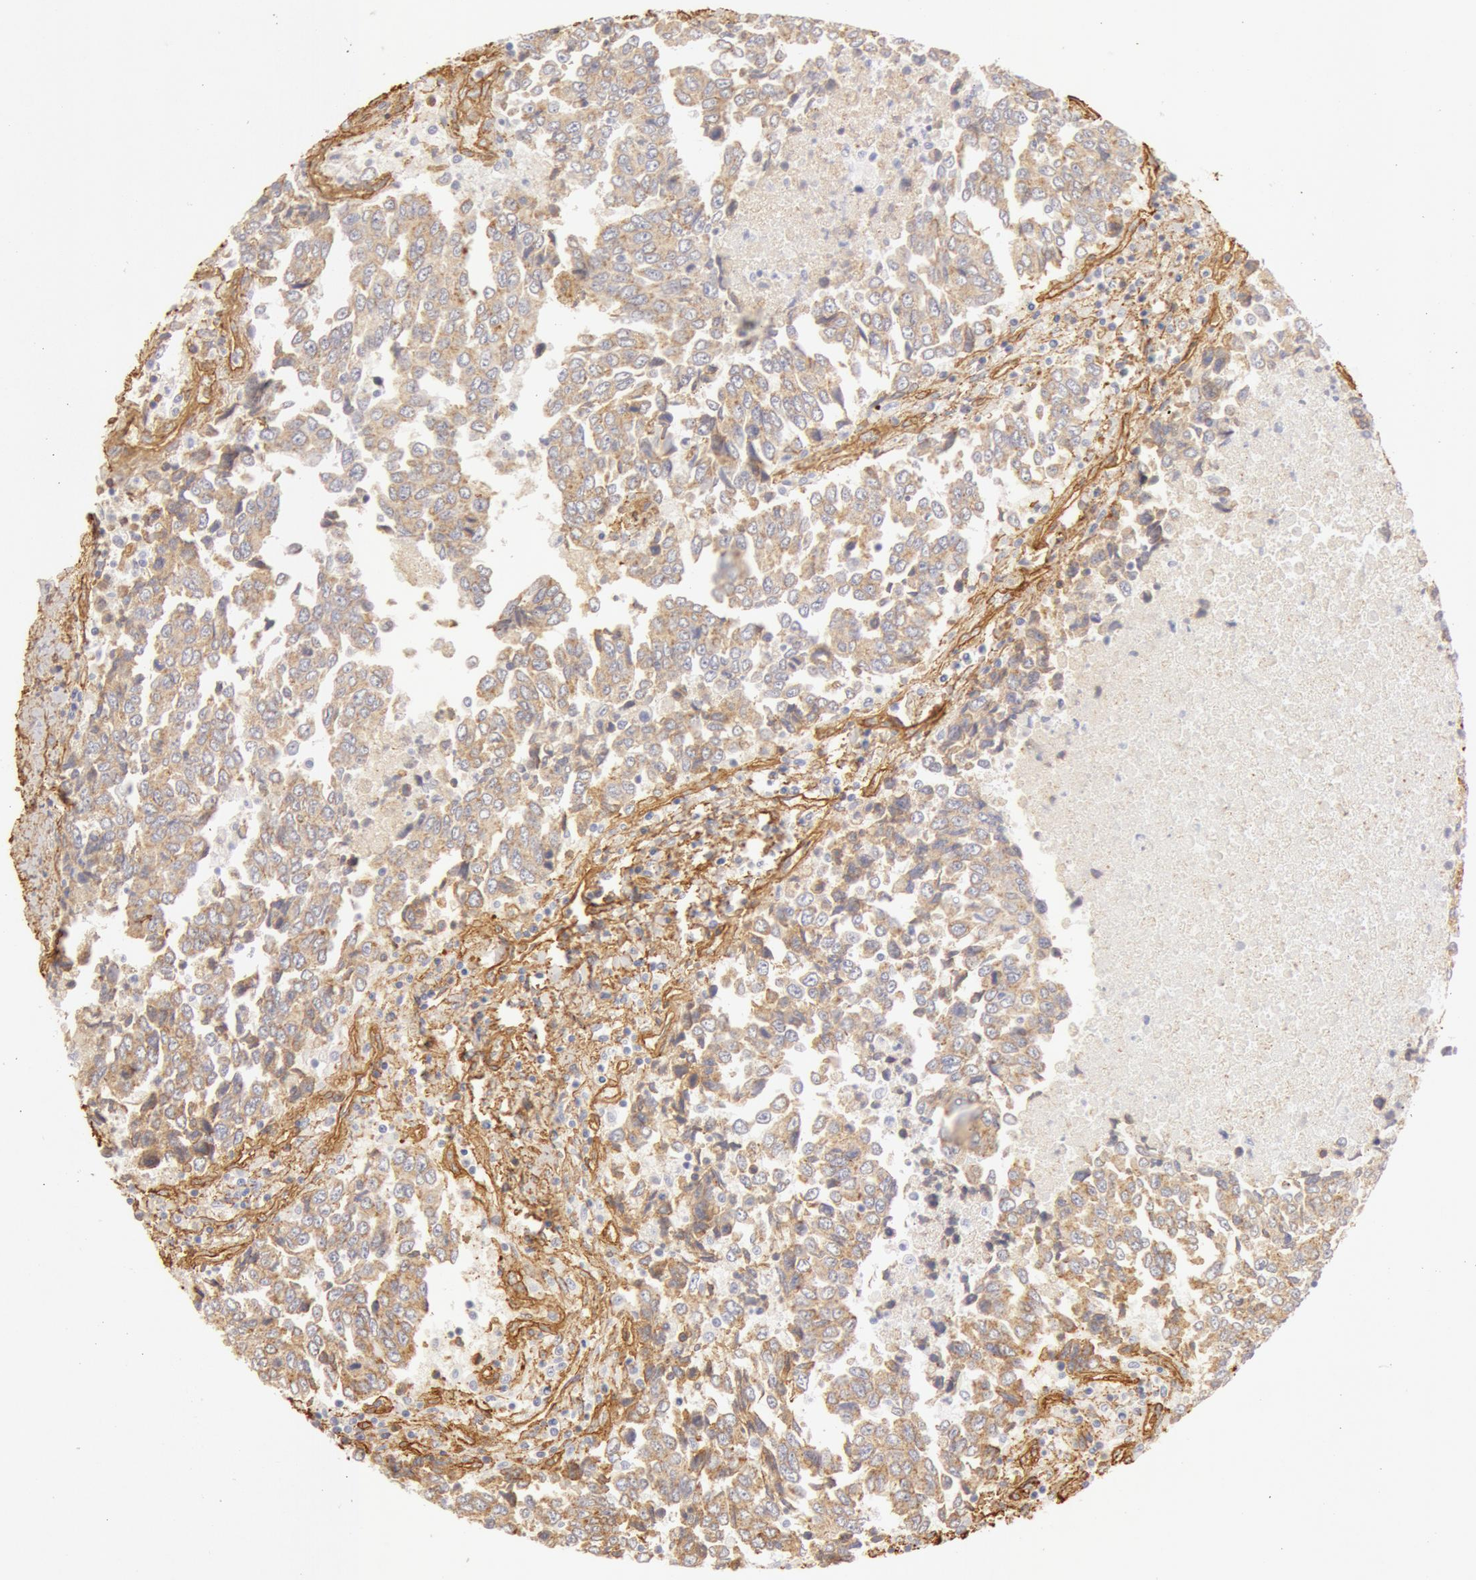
{"staining": {"intensity": "weak", "quantity": ">75%", "location": "cytoplasmic/membranous"}, "tissue": "urothelial cancer", "cell_type": "Tumor cells", "image_type": "cancer", "snomed": [{"axis": "morphology", "description": "Urothelial carcinoma, High grade"}, {"axis": "topography", "description": "Urinary bladder"}], "caption": "A brown stain highlights weak cytoplasmic/membranous expression of a protein in urothelial carcinoma (high-grade) tumor cells.", "gene": "COL4A1", "patient": {"sex": "male", "age": 86}}